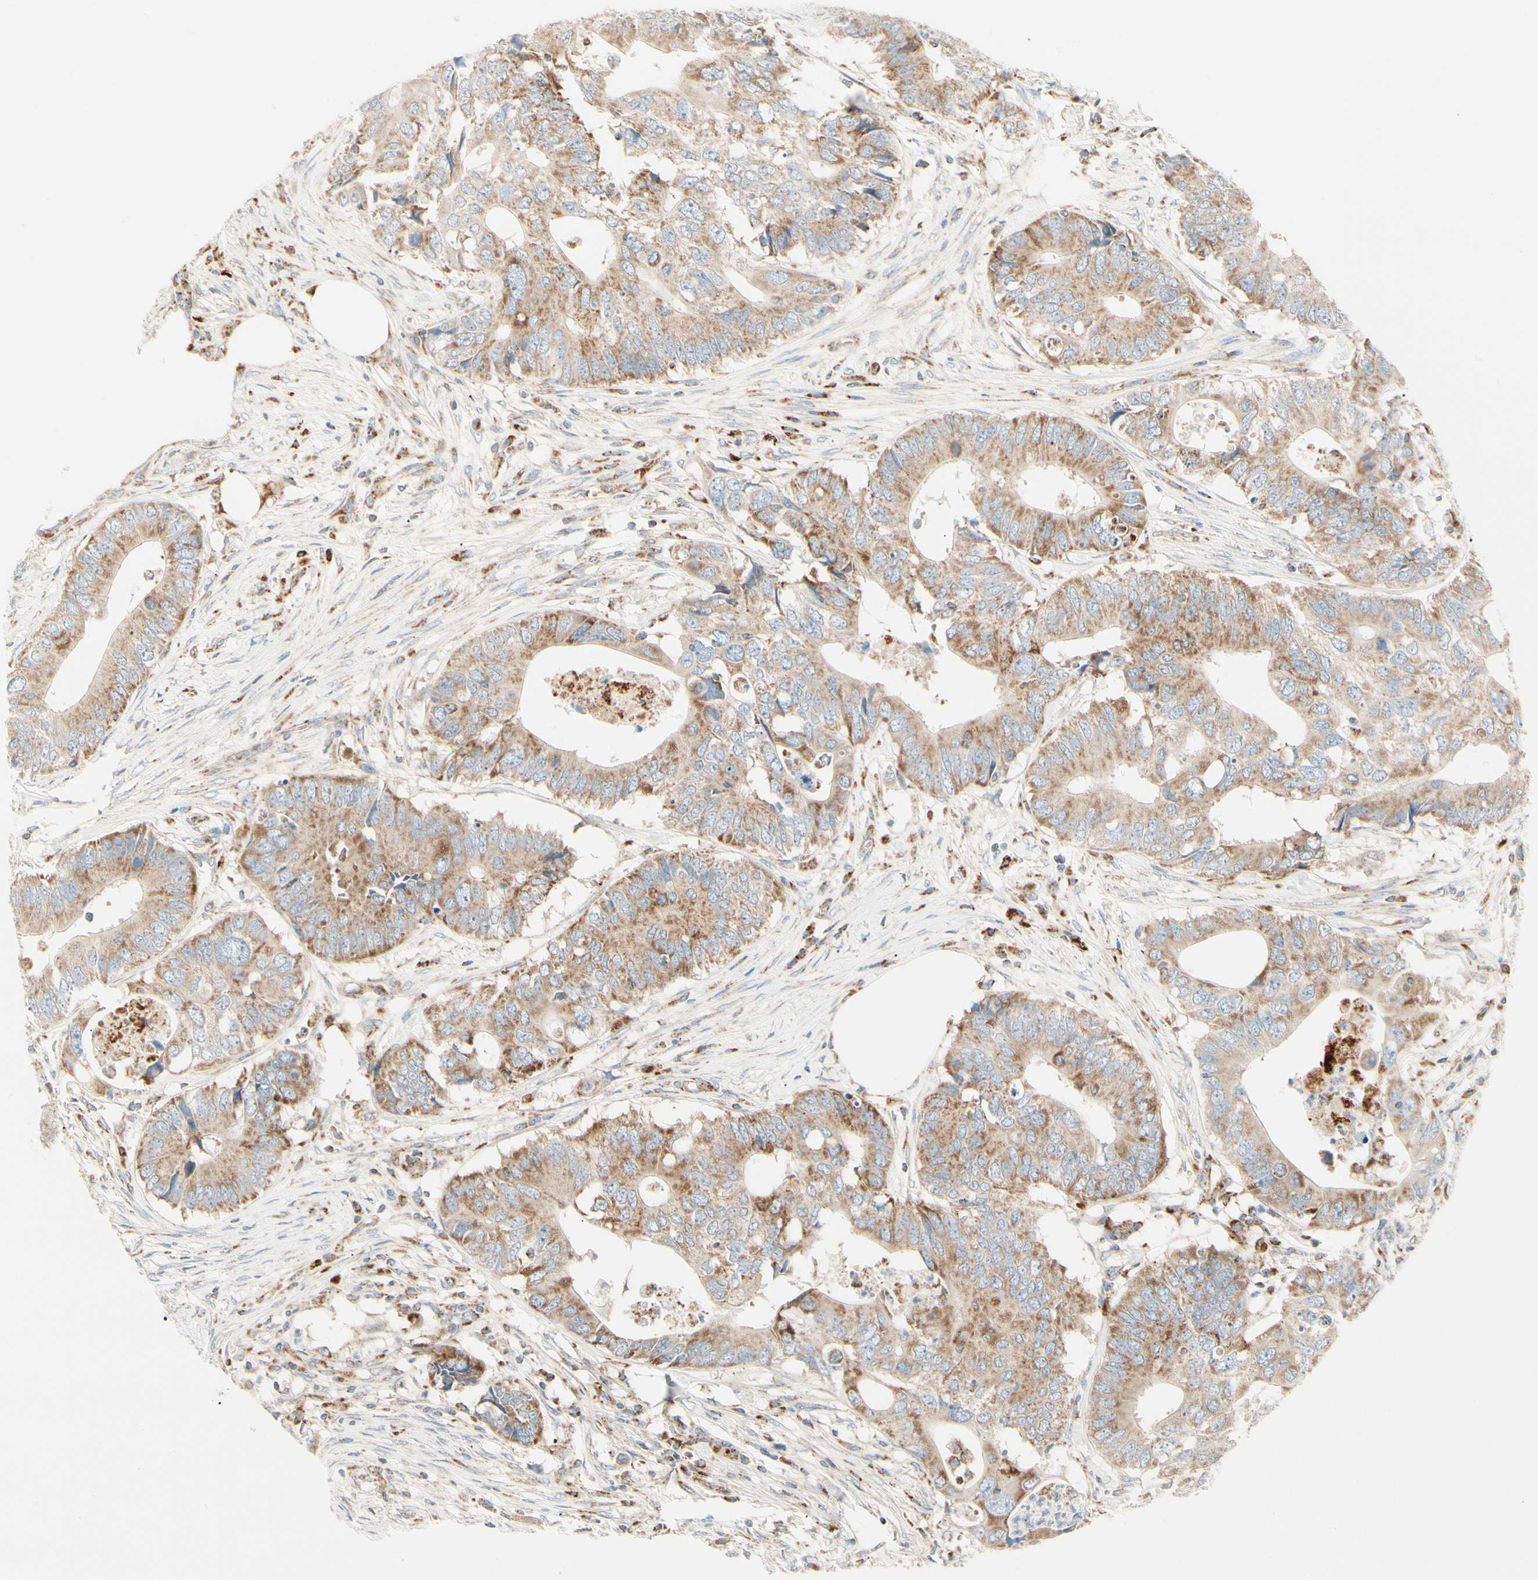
{"staining": {"intensity": "moderate", "quantity": ">75%", "location": "cytoplasmic/membranous"}, "tissue": "colorectal cancer", "cell_type": "Tumor cells", "image_type": "cancer", "snomed": [{"axis": "morphology", "description": "Adenocarcinoma, NOS"}, {"axis": "topography", "description": "Colon"}], "caption": "Colorectal cancer (adenocarcinoma) stained for a protein (brown) shows moderate cytoplasmic/membranous positive positivity in approximately >75% of tumor cells.", "gene": "TBC1D10A", "patient": {"sex": "male", "age": 71}}